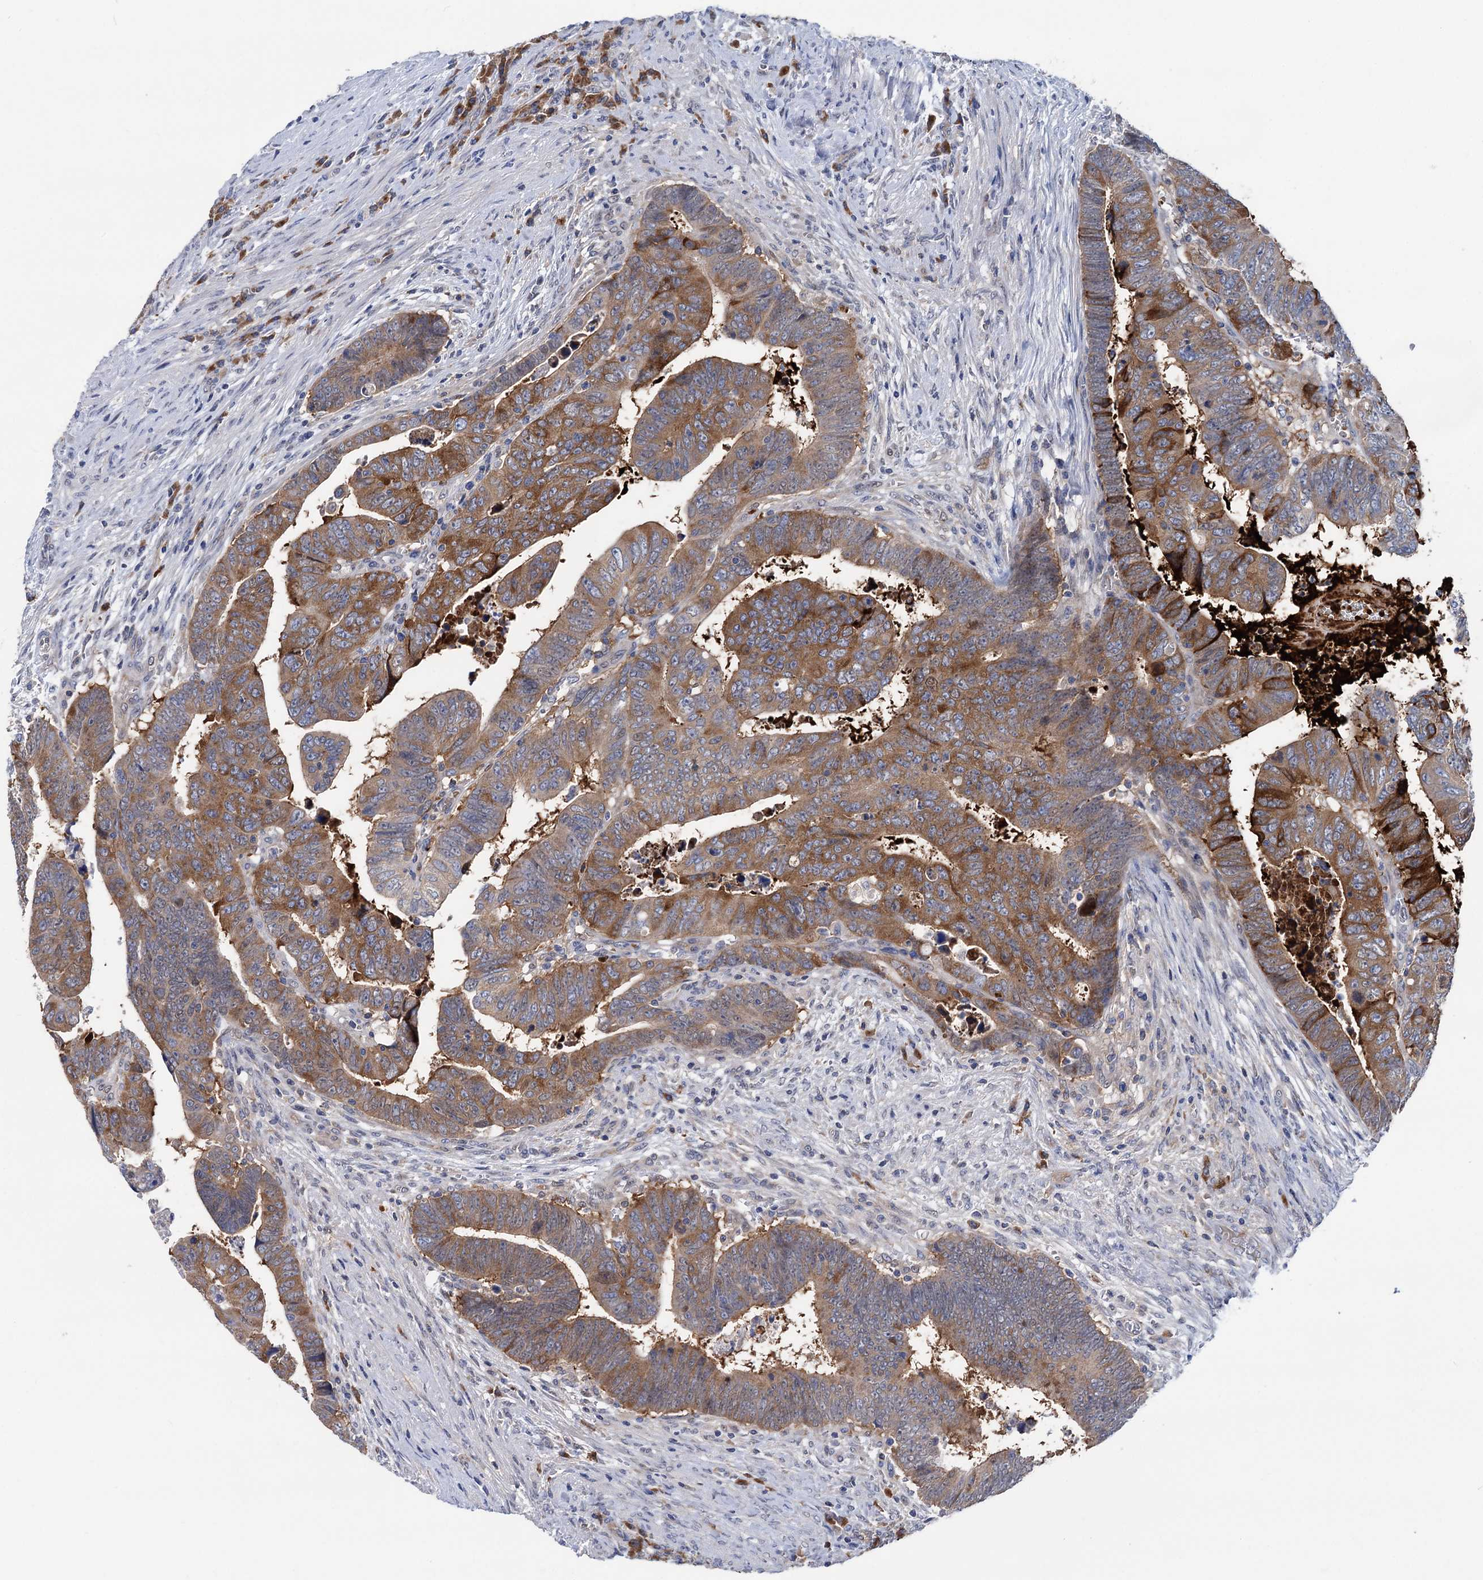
{"staining": {"intensity": "moderate", "quantity": ">75%", "location": "cytoplasmic/membranous"}, "tissue": "colorectal cancer", "cell_type": "Tumor cells", "image_type": "cancer", "snomed": [{"axis": "morphology", "description": "Normal tissue, NOS"}, {"axis": "morphology", "description": "Adenocarcinoma, NOS"}, {"axis": "topography", "description": "Rectum"}], "caption": "Tumor cells exhibit moderate cytoplasmic/membranous expression in about >75% of cells in adenocarcinoma (colorectal).", "gene": "ZNRD2", "patient": {"sex": "female", "age": 65}}